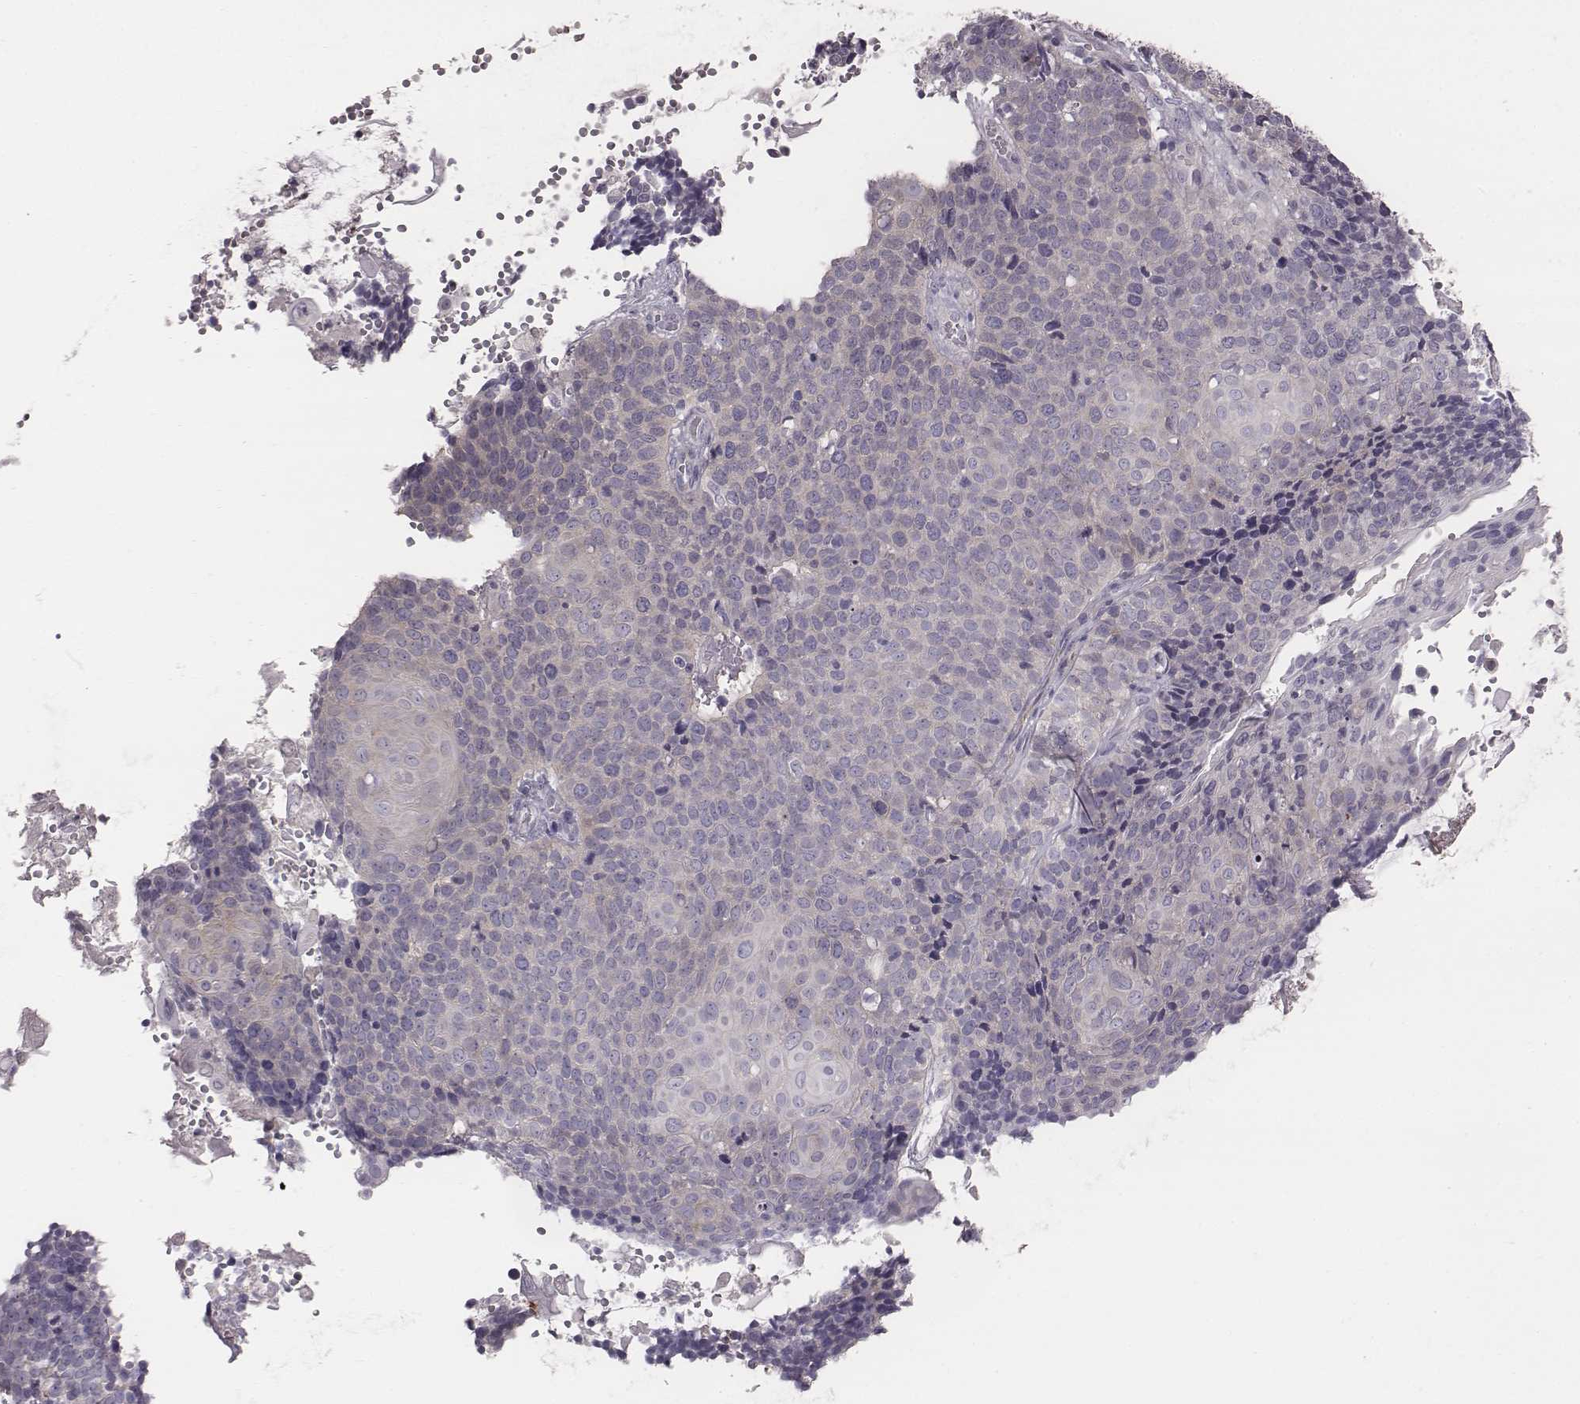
{"staining": {"intensity": "negative", "quantity": "none", "location": "none"}, "tissue": "cervical cancer", "cell_type": "Tumor cells", "image_type": "cancer", "snomed": [{"axis": "morphology", "description": "Squamous cell carcinoma, NOS"}, {"axis": "topography", "description": "Cervix"}], "caption": "DAB immunohistochemical staining of human cervical squamous cell carcinoma displays no significant staining in tumor cells. (DAB immunohistochemistry with hematoxylin counter stain).", "gene": "PRKCZ", "patient": {"sex": "female", "age": 39}}